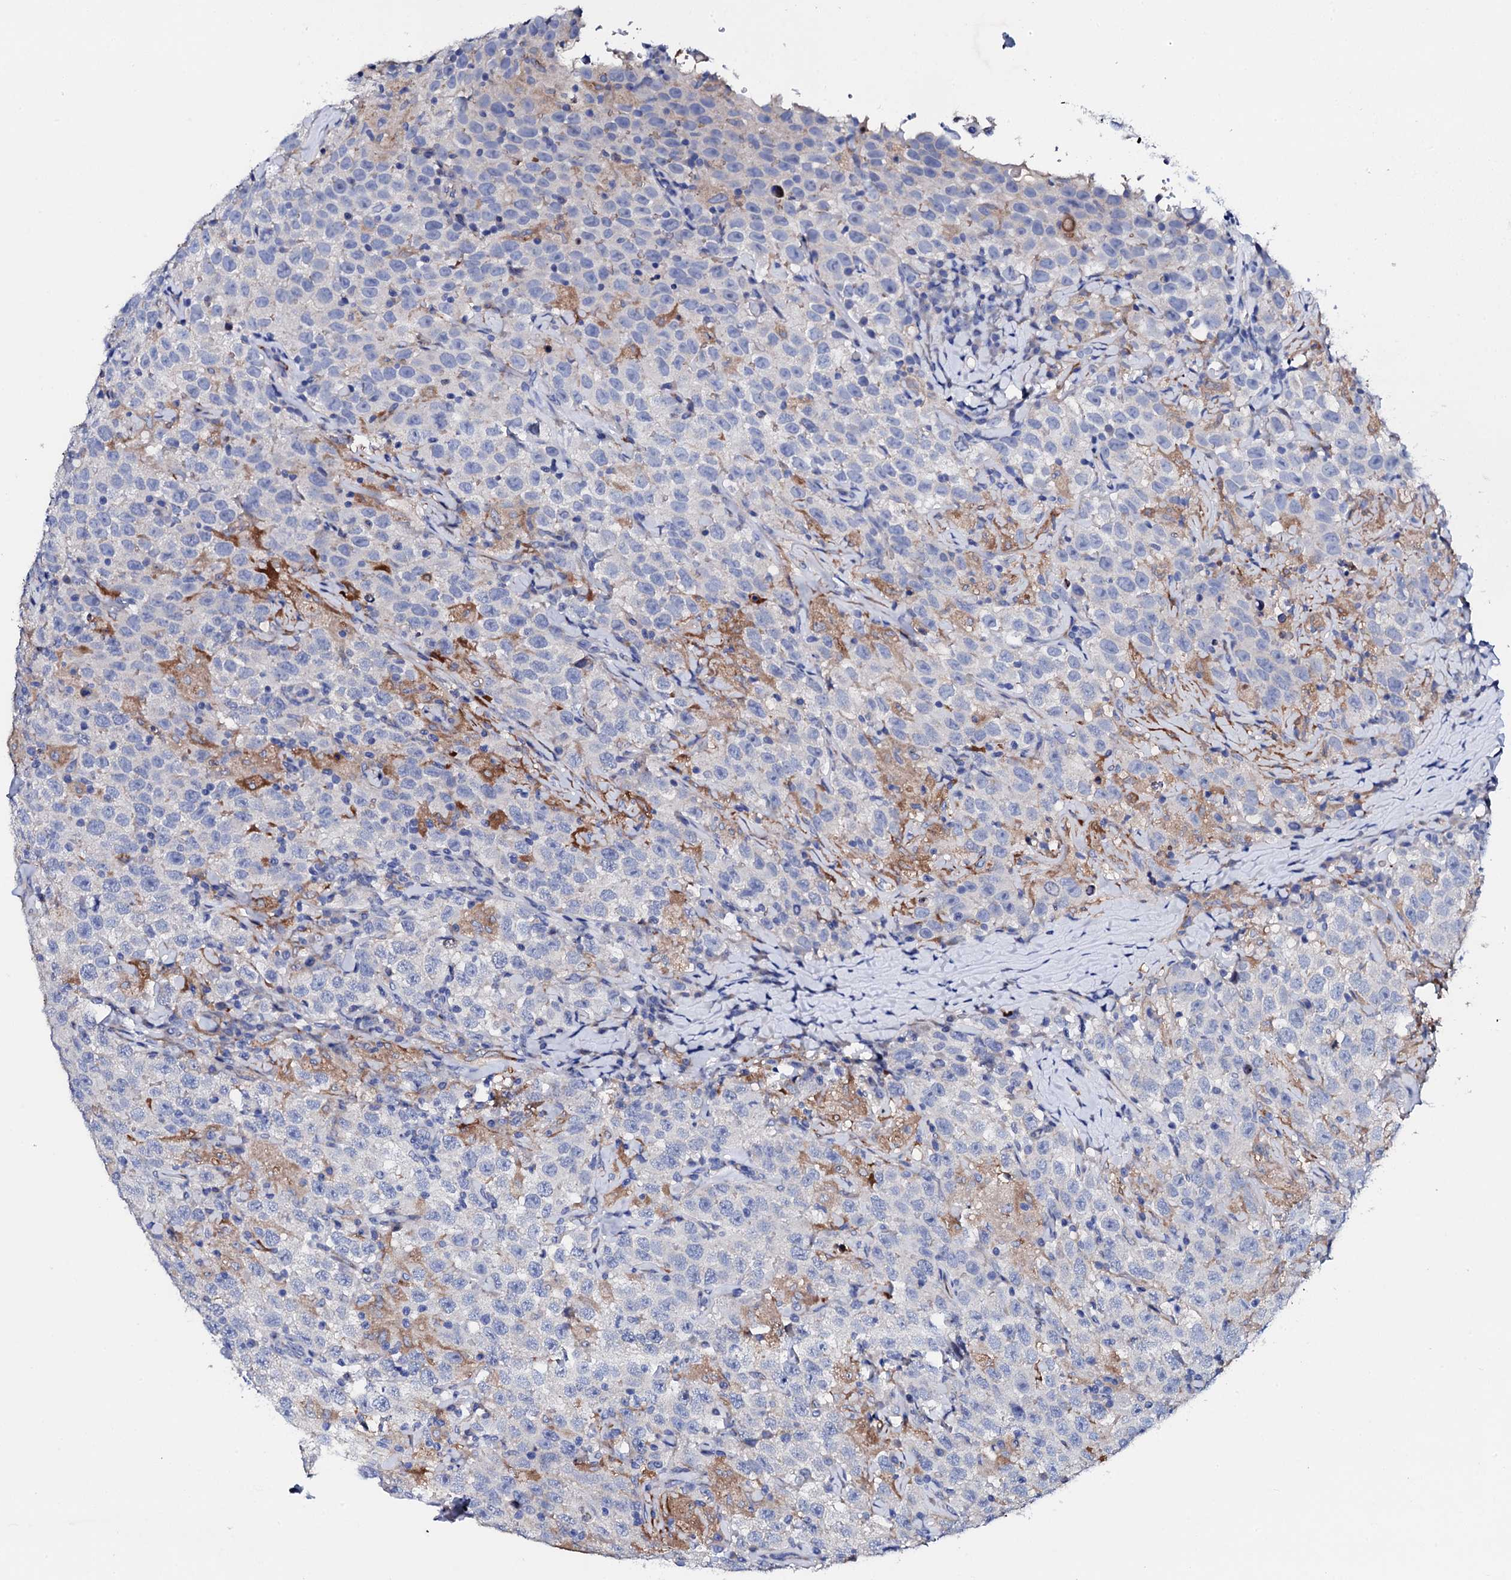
{"staining": {"intensity": "negative", "quantity": "none", "location": "none"}, "tissue": "testis cancer", "cell_type": "Tumor cells", "image_type": "cancer", "snomed": [{"axis": "morphology", "description": "Seminoma, NOS"}, {"axis": "topography", "description": "Testis"}], "caption": "DAB (3,3'-diaminobenzidine) immunohistochemical staining of testis cancer shows no significant staining in tumor cells. (Brightfield microscopy of DAB (3,3'-diaminobenzidine) immunohistochemistry at high magnification).", "gene": "TRDN", "patient": {"sex": "male", "age": 41}}